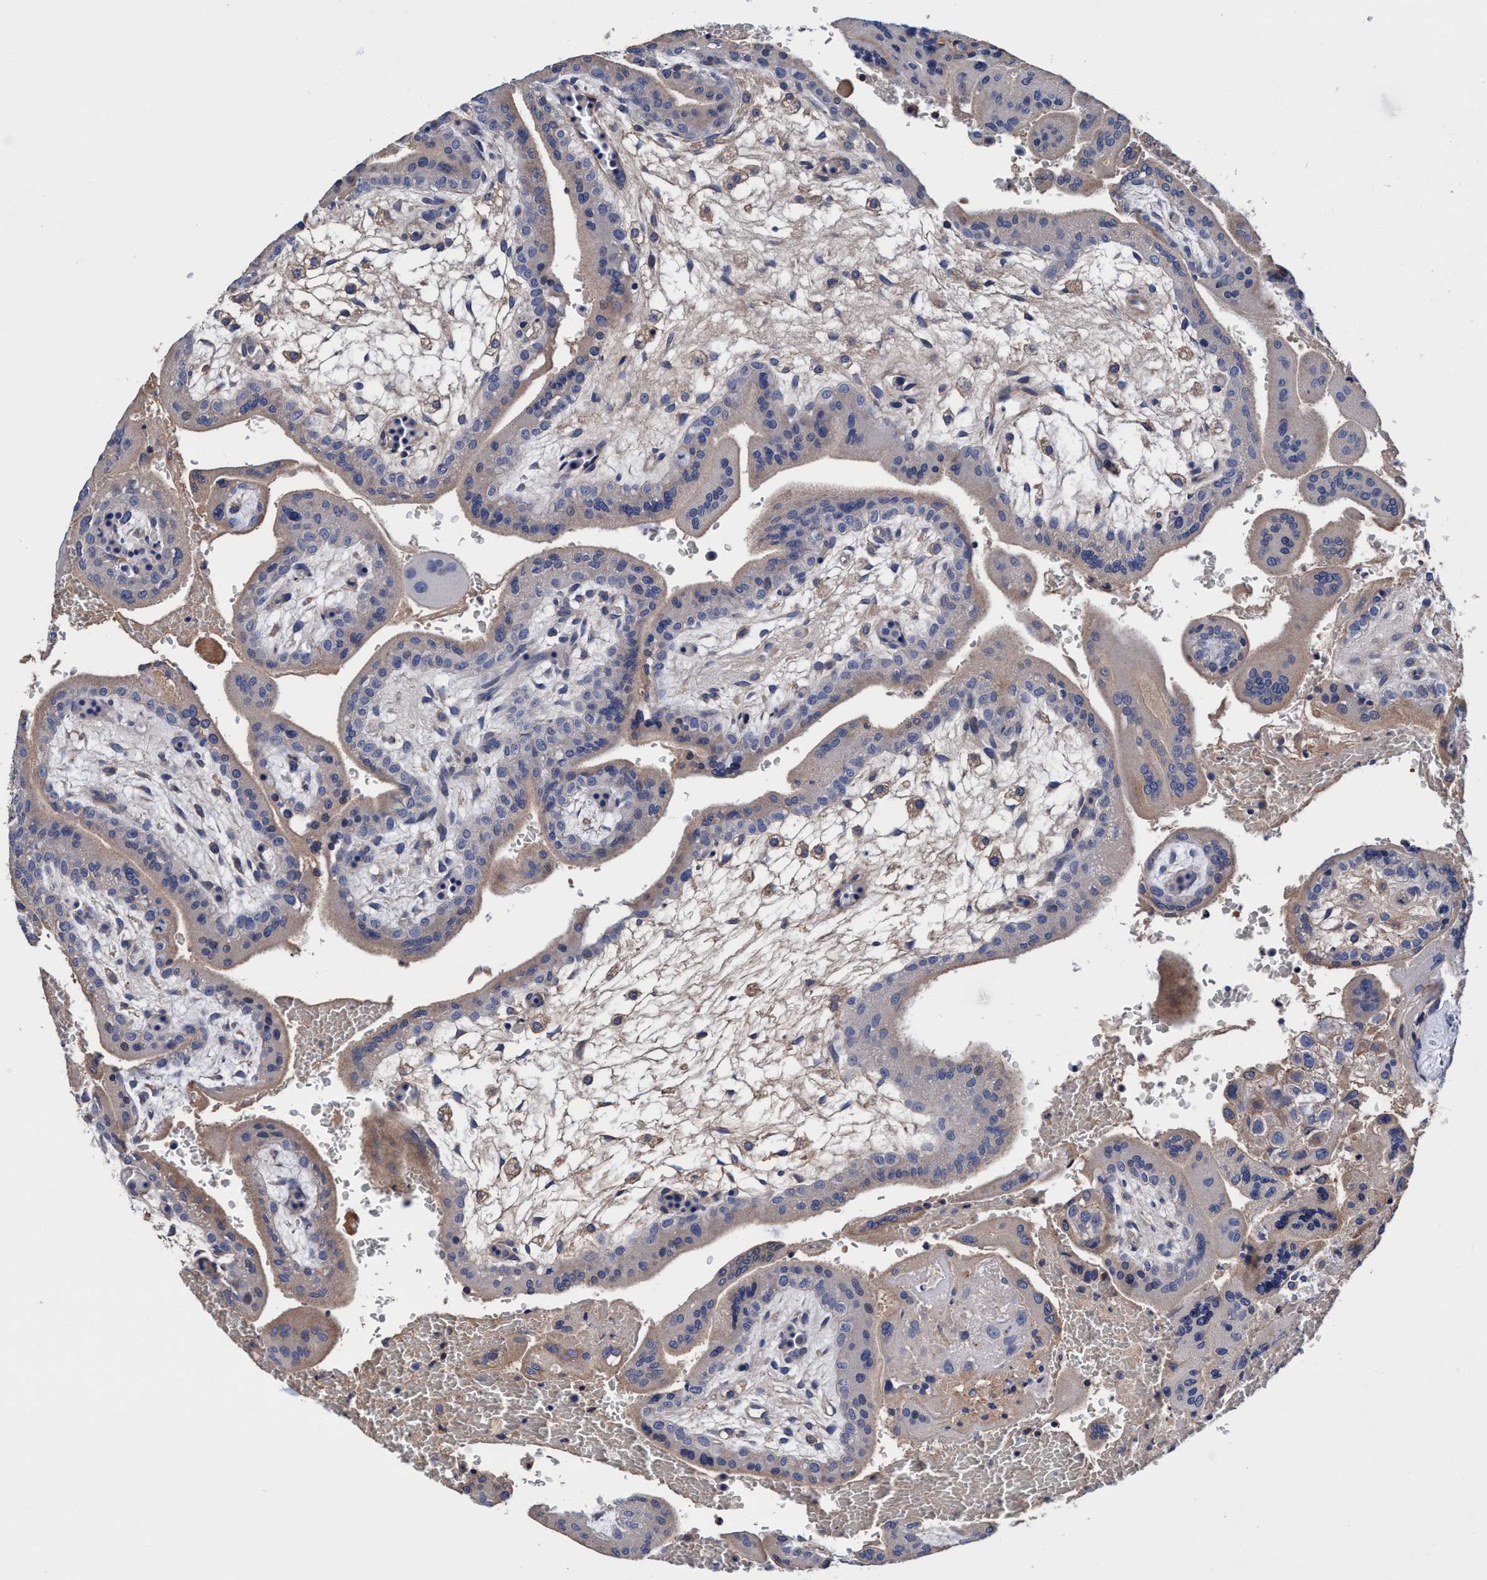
{"staining": {"intensity": "weak", "quantity": "25%-75%", "location": "cytoplasmic/membranous"}, "tissue": "placenta", "cell_type": "Trophoblastic cells", "image_type": "normal", "snomed": [{"axis": "morphology", "description": "Normal tissue, NOS"}, {"axis": "topography", "description": "Placenta"}], "caption": "A photomicrograph of placenta stained for a protein demonstrates weak cytoplasmic/membranous brown staining in trophoblastic cells. (DAB (3,3'-diaminobenzidine) IHC with brightfield microscopy, high magnification).", "gene": "RNF208", "patient": {"sex": "female", "age": 35}}